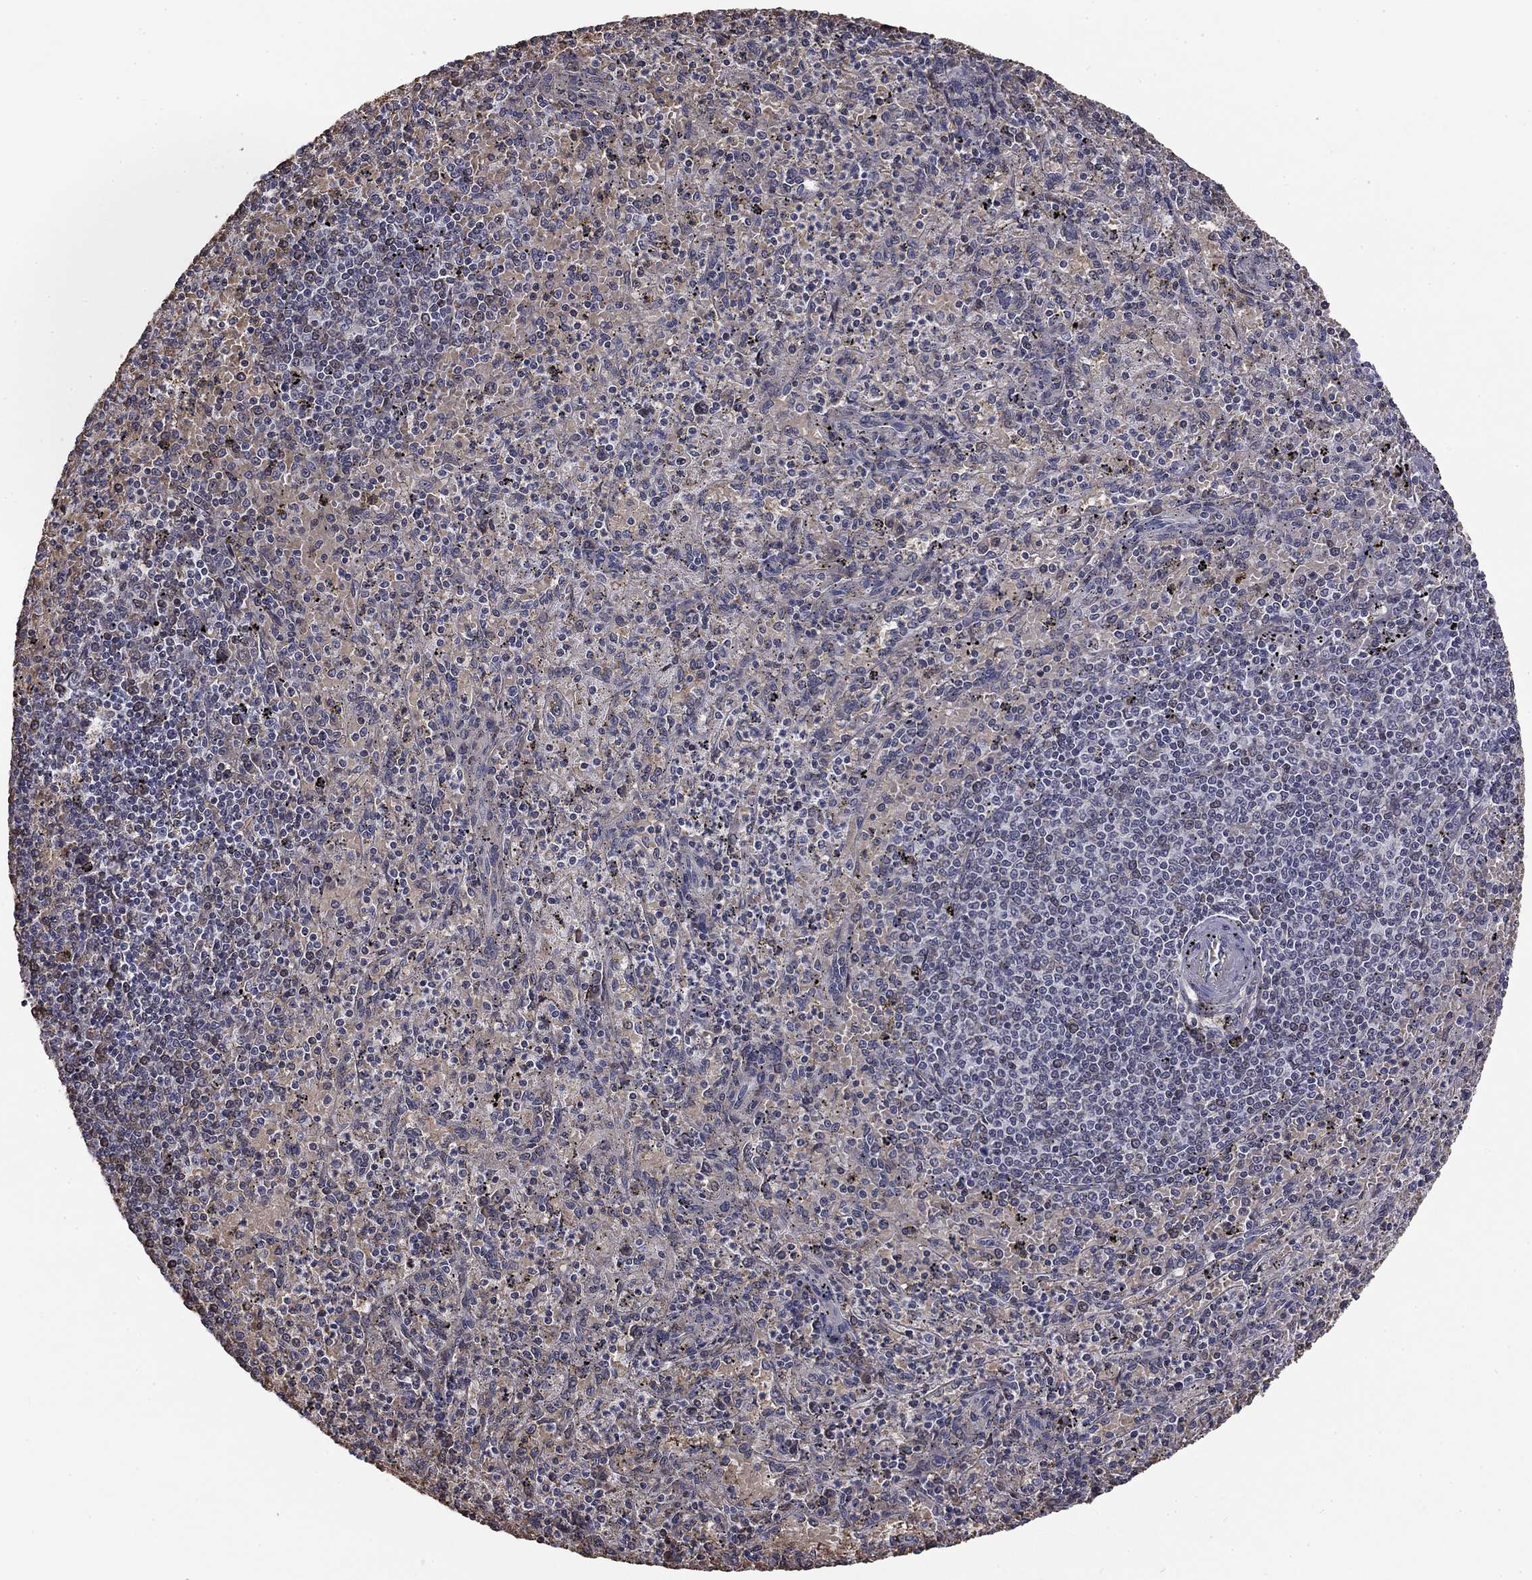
{"staining": {"intensity": "negative", "quantity": "none", "location": "none"}, "tissue": "spleen", "cell_type": "Cells in red pulp", "image_type": "normal", "snomed": [{"axis": "morphology", "description": "Normal tissue, NOS"}, {"axis": "topography", "description": "Spleen"}], "caption": "Histopathology image shows no protein staining in cells in red pulp of normal spleen. (DAB (3,3'-diaminobenzidine) IHC with hematoxylin counter stain).", "gene": "HSPB2", "patient": {"sex": "male", "age": 60}}